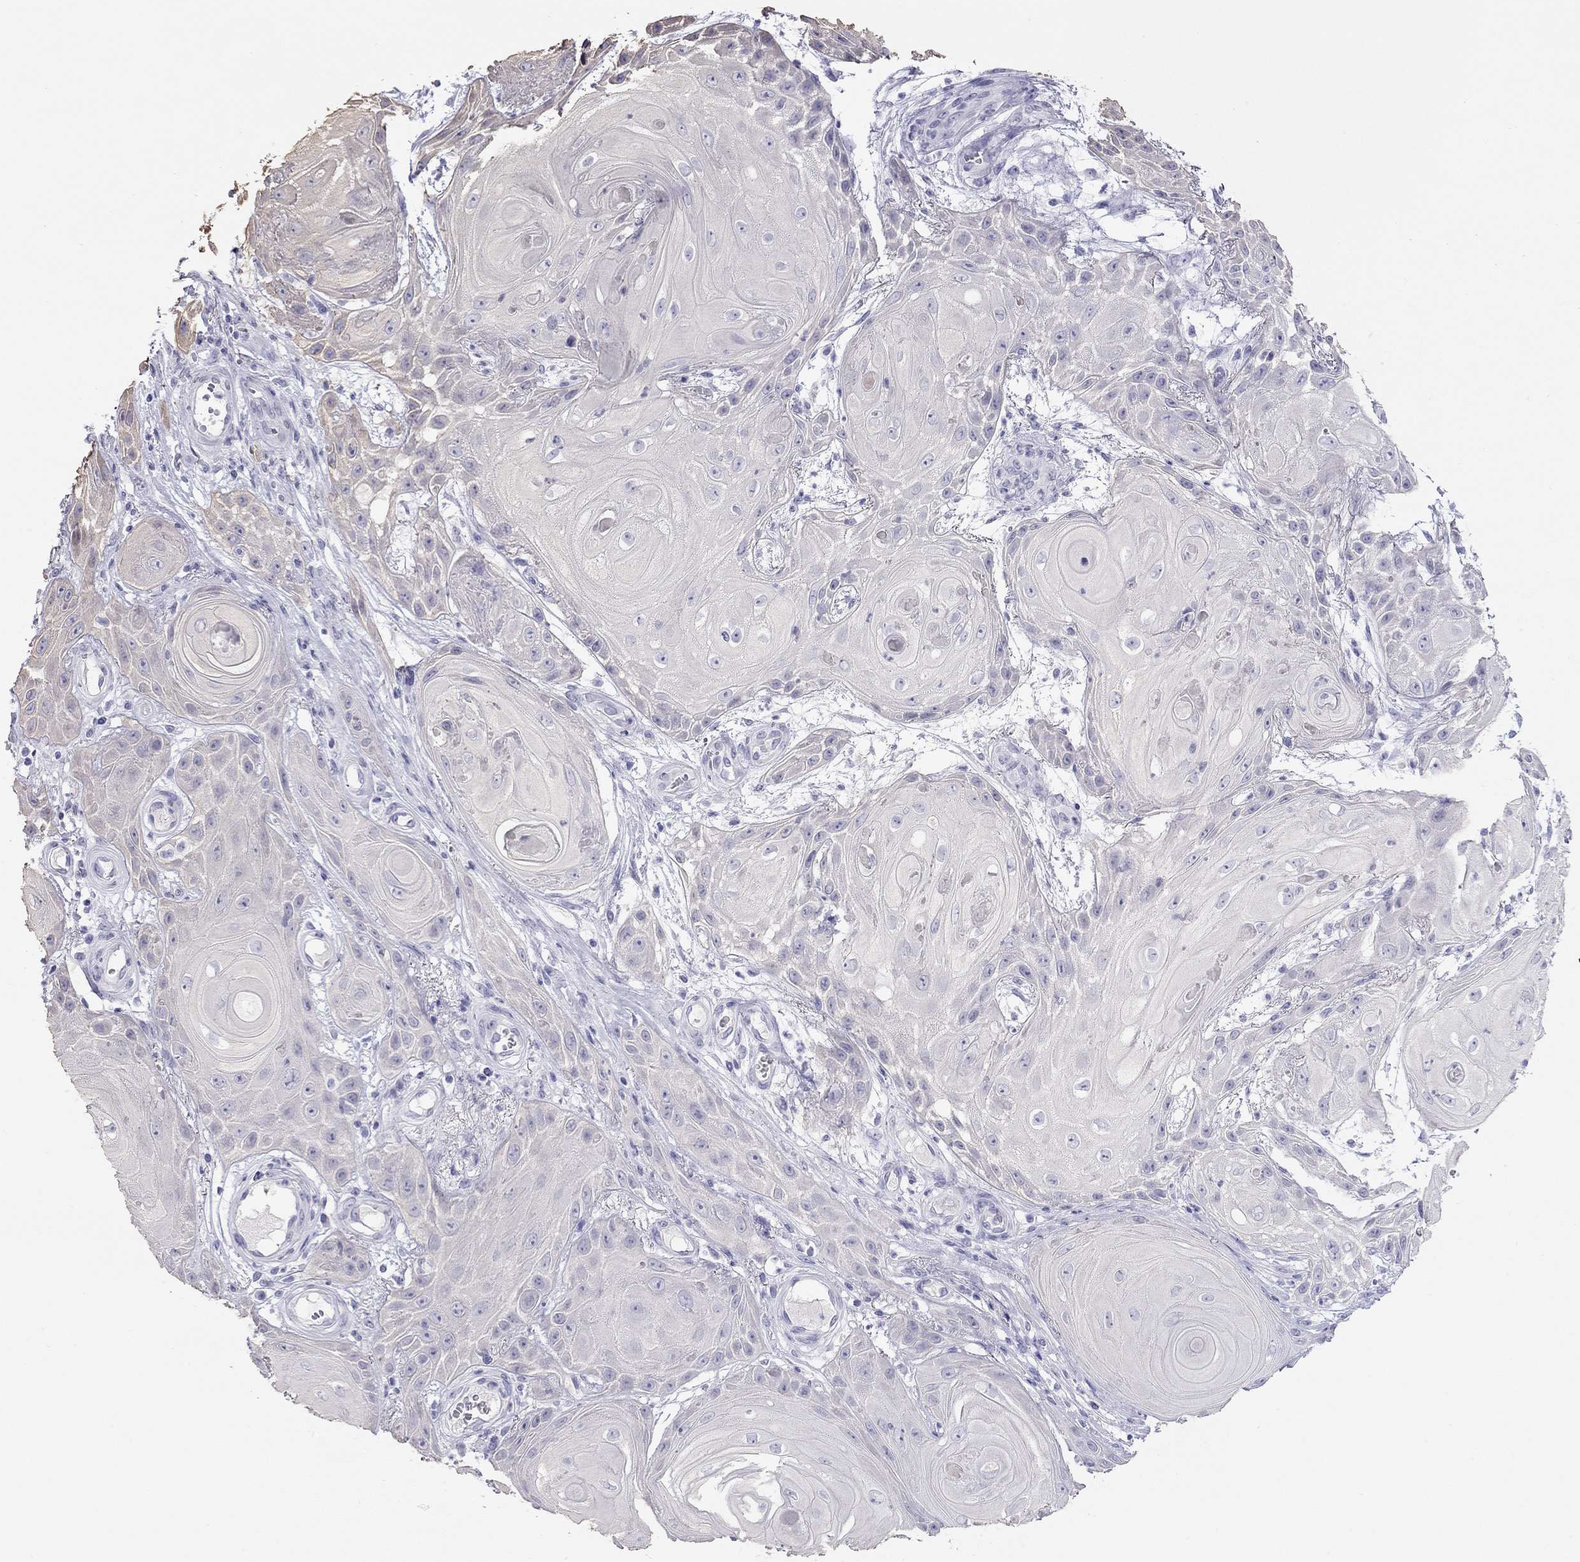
{"staining": {"intensity": "negative", "quantity": "none", "location": "none"}, "tissue": "skin cancer", "cell_type": "Tumor cells", "image_type": "cancer", "snomed": [{"axis": "morphology", "description": "Squamous cell carcinoma, NOS"}, {"axis": "topography", "description": "Skin"}], "caption": "This is an immunohistochemistry (IHC) photomicrograph of skin cancer (squamous cell carcinoma). There is no staining in tumor cells.", "gene": "KCNV2", "patient": {"sex": "male", "age": 62}}